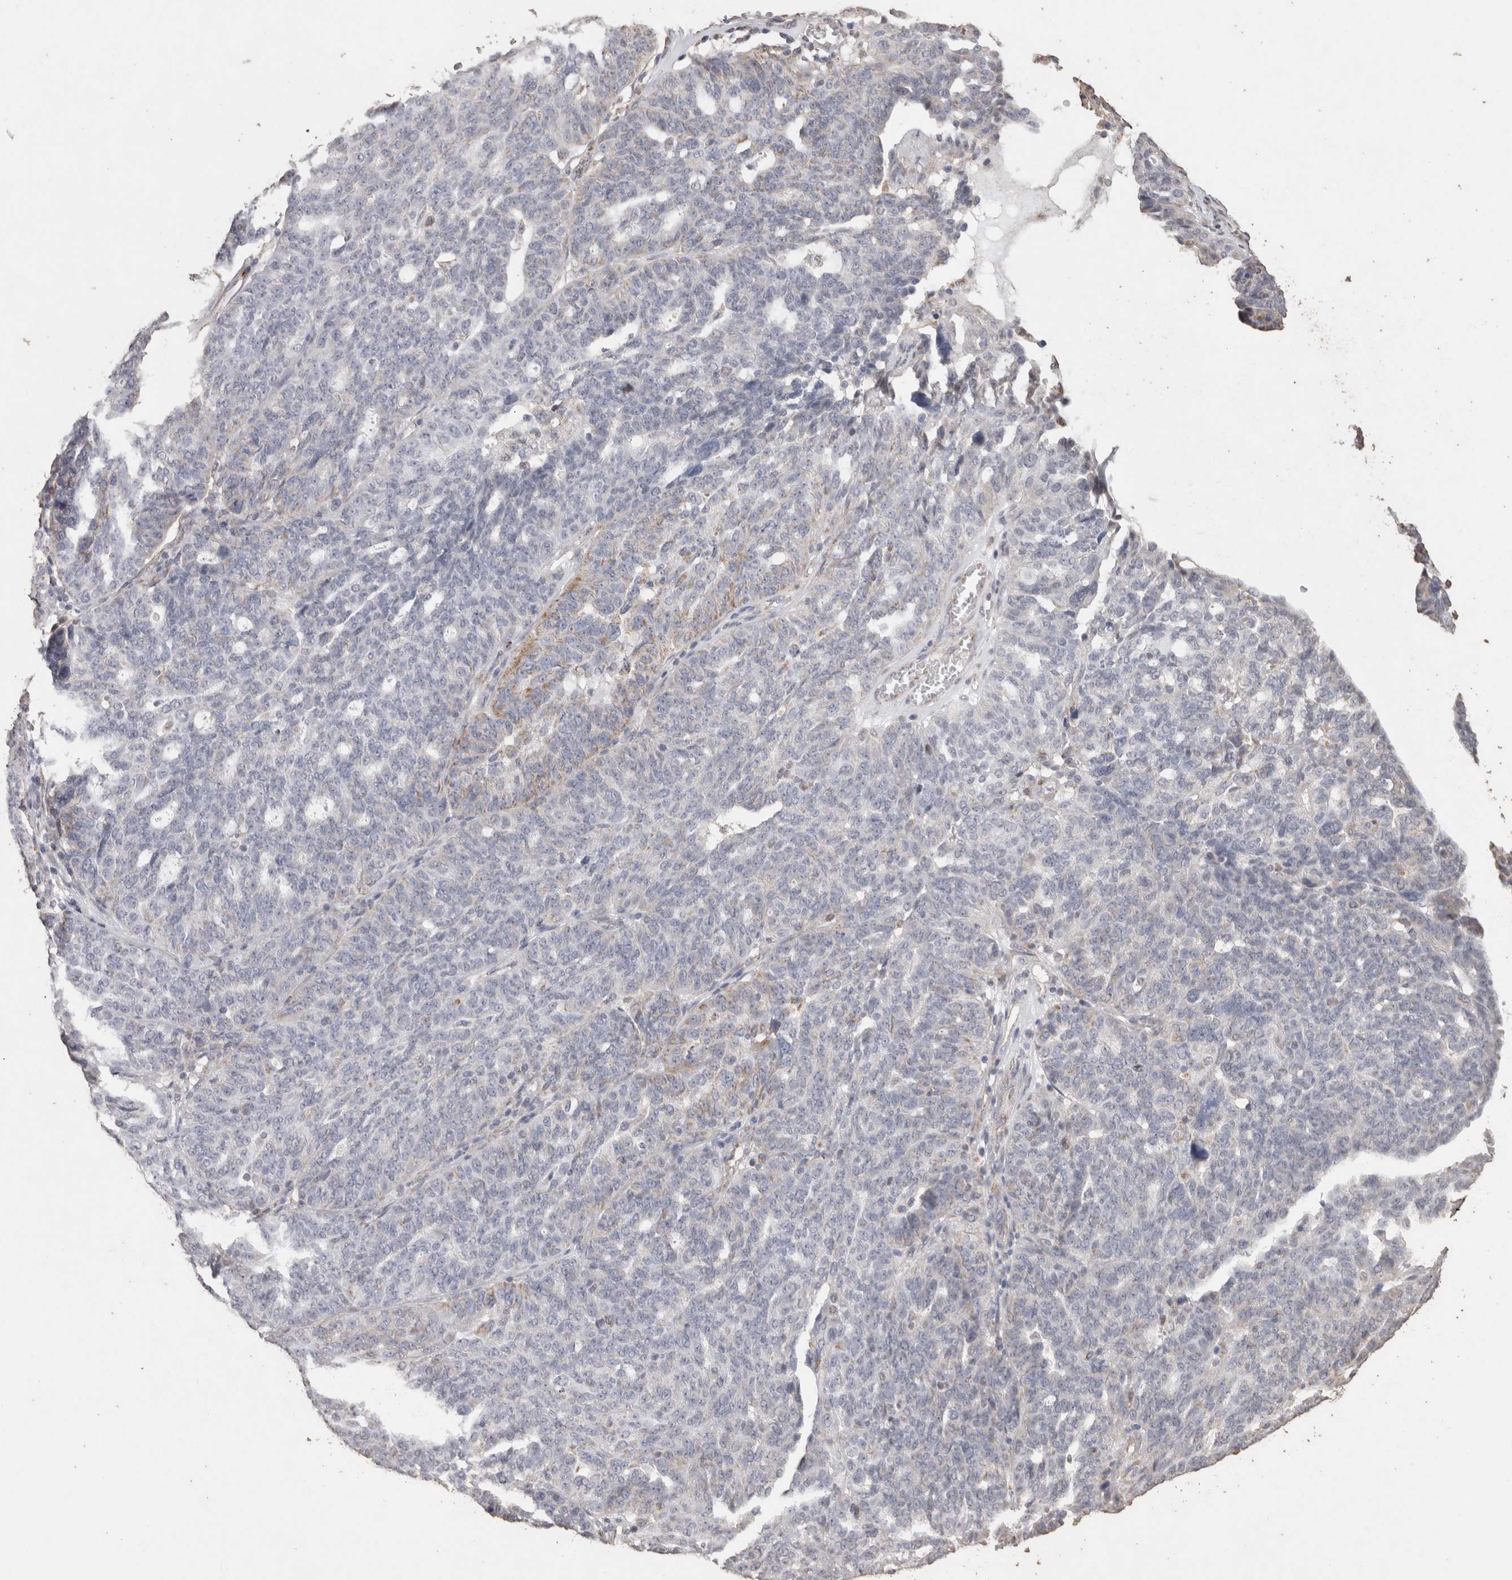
{"staining": {"intensity": "weak", "quantity": "<25%", "location": "cytoplasmic/membranous"}, "tissue": "ovarian cancer", "cell_type": "Tumor cells", "image_type": "cancer", "snomed": [{"axis": "morphology", "description": "Cystadenocarcinoma, serous, NOS"}, {"axis": "topography", "description": "Ovary"}], "caption": "Tumor cells are negative for brown protein staining in serous cystadenocarcinoma (ovarian).", "gene": "ACADM", "patient": {"sex": "female", "age": 59}}